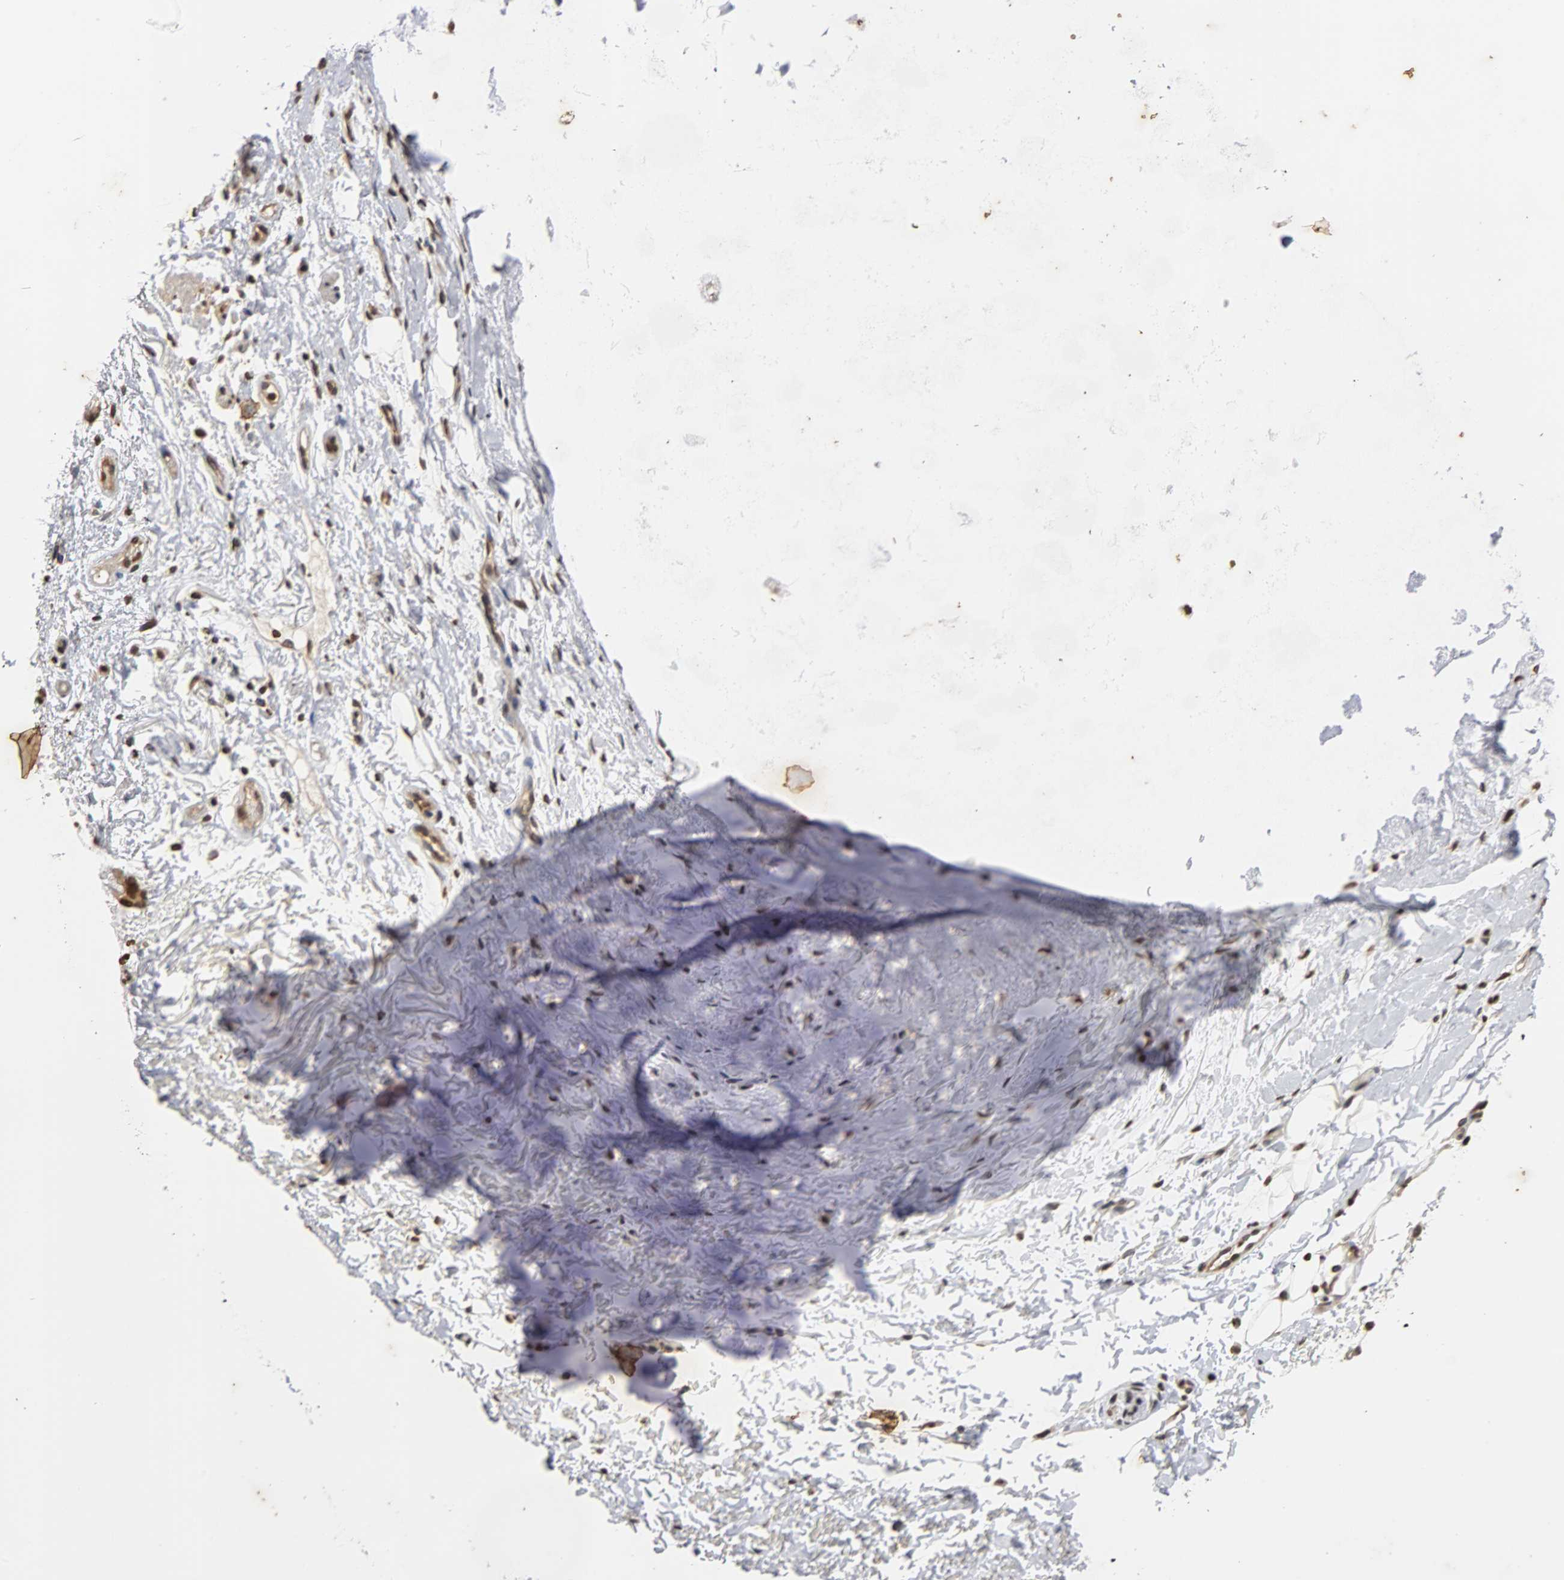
{"staining": {"intensity": "moderate", "quantity": "25%-75%", "location": "nuclear"}, "tissue": "adipose tissue", "cell_type": "Adipocytes", "image_type": "normal", "snomed": [{"axis": "morphology", "description": "Normal tissue, NOS"}, {"axis": "topography", "description": "Cartilage tissue"}, {"axis": "topography", "description": "Bronchus"}], "caption": "Immunohistochemical staining of normal human adipose tissue reveals 25%-75% levels of moderate nuclear protein expression in about 25%-75% of adipocytes. (brown staining indicates protein expression, while blue staining denotes nuclei).", "gene": "ERCC2", "patient": {"sex": "female", "age": 73}}